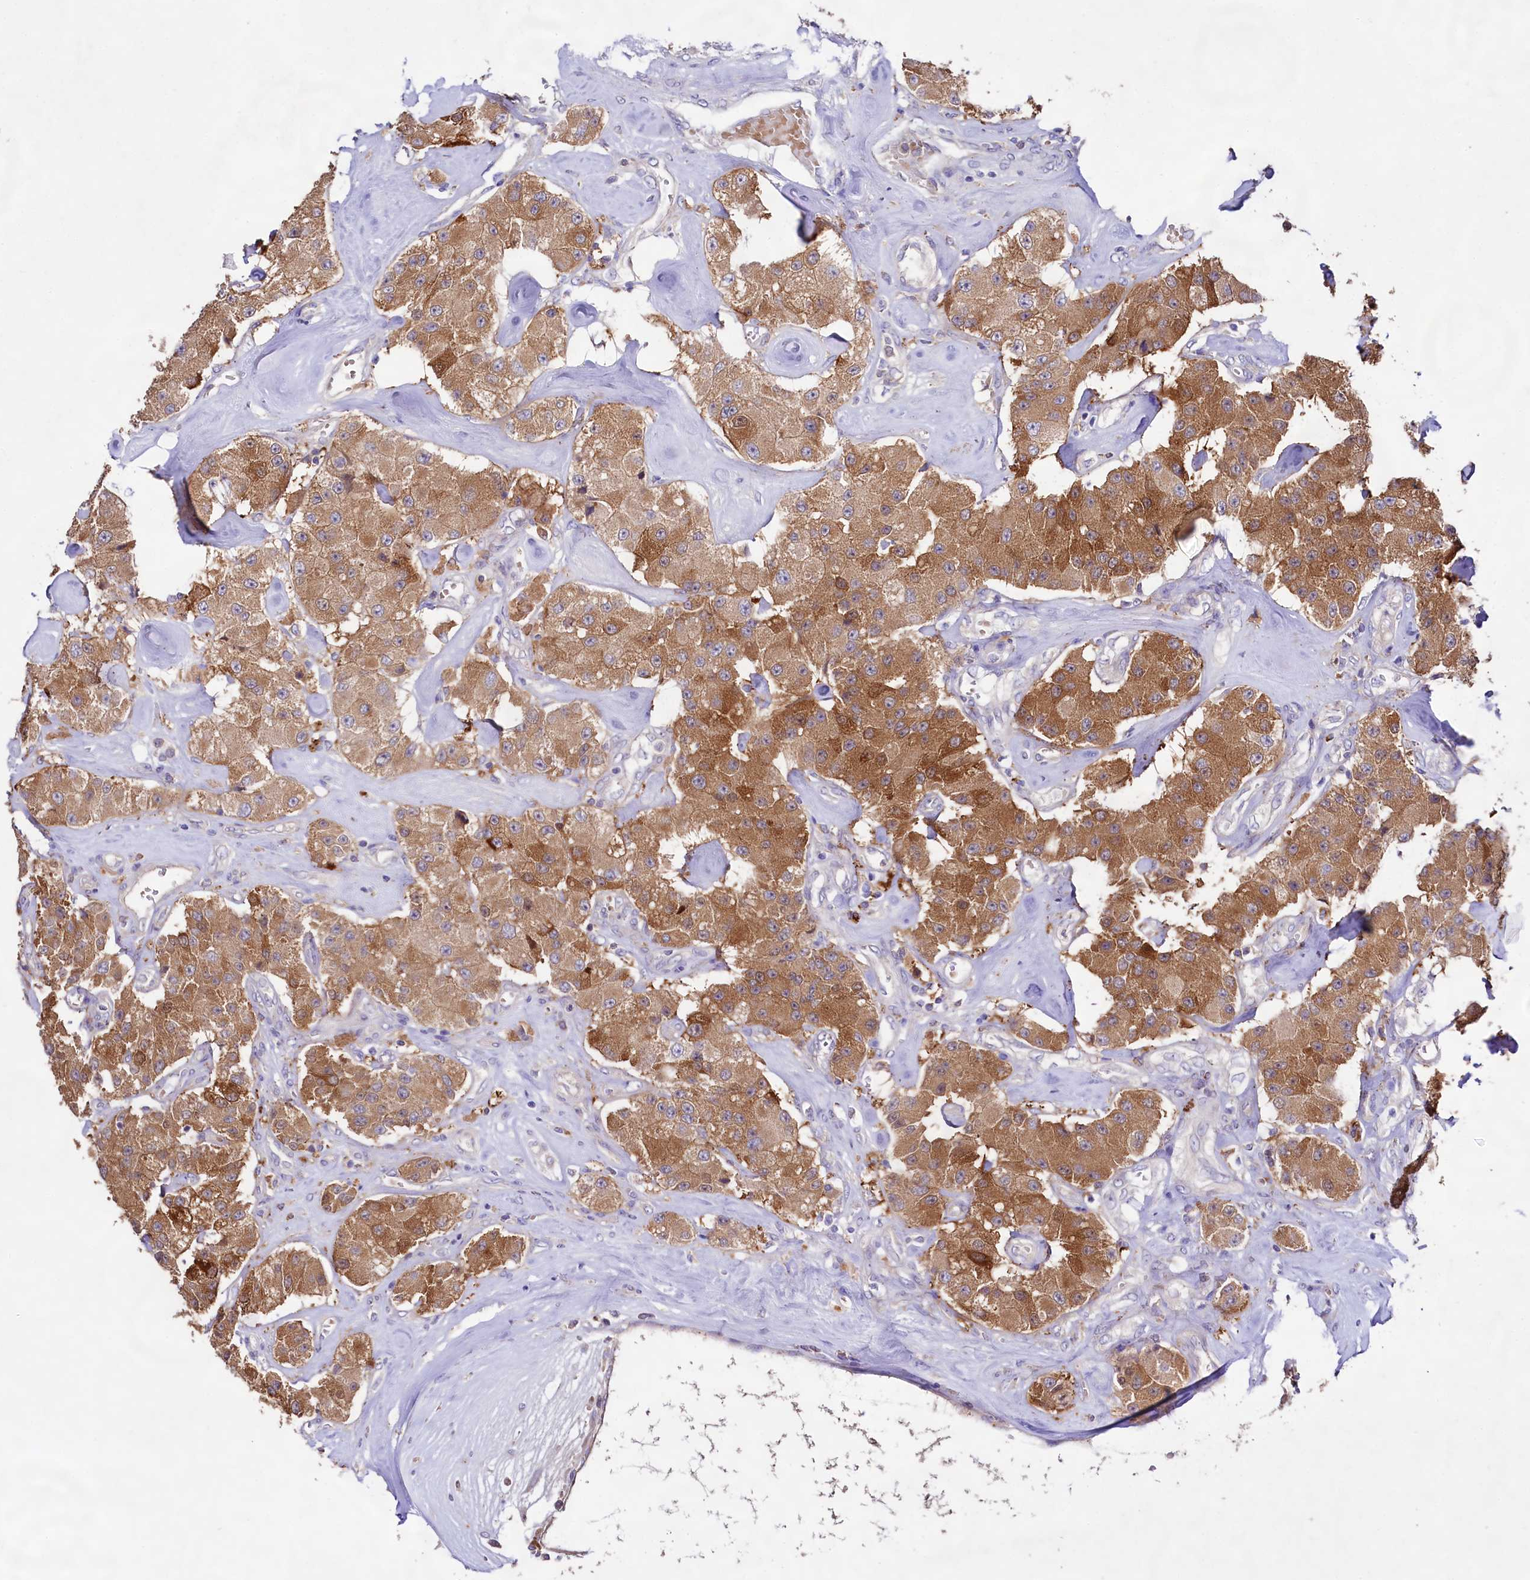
{"staining": {"intensity": "moderate", "quantity": ">75%", "location": "cytoplasmic/membranous"}, "tissue": "carcinoid", "cell_type": "Tumor cells", "image_type": "cancer", "snomed": [{"axis": "morphology", "description": "Carcinoid, malignant, NOS"}, {"axis": "topography", "description": "Pancreas"}], "caption": "Tumor cells show medium levels of moderate cytoplasmic/membranous positivity in approximately >75% of cells in malignant carcinoid. (DAB (3,3'-diaminobenzidine) = brown stain, brightfield microscopy at high magnification).", "gene": "DMXL2", "patient": {"sex": "male", "age": 41}}